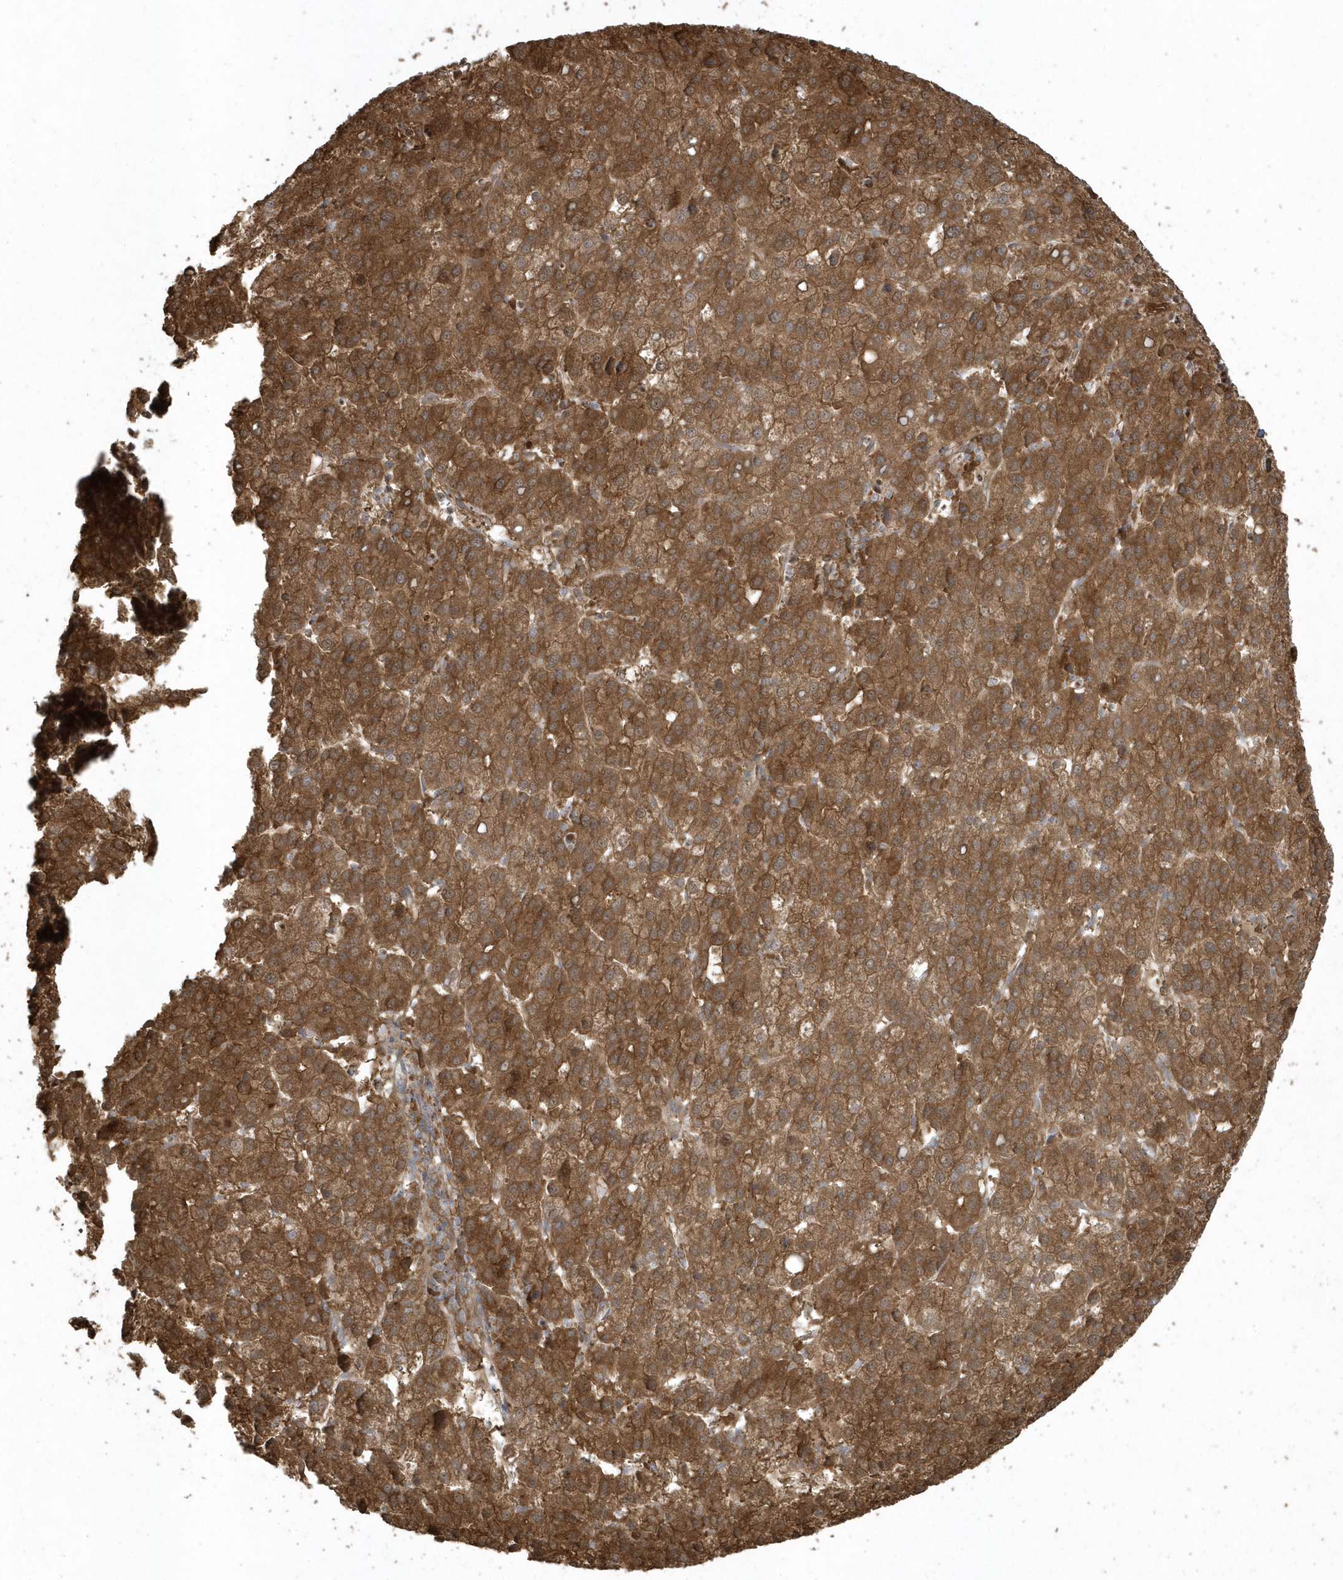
{"staining": {"intensity": "strong", "quantity": ">75%", "location": "cytoplasmic/membranous"}, "tissue": "liver cancer", "cell_type": "Tumor cells", "image_type": "cancer", "snomed": [{"axis": "morphology", "description": "Carcinoma, Hepatocellular, NOS"}, {"axis": "topography", "description": "Liver"}], "caption": "IHC staining of hepatocellular carcinoma (liver), which exhibits high levels of strong cytoplasmic/membranous positivity in approximately >75% of tumor cells indicating strong cytoplasmic/membranous protein expression. The staining was performed using DAB (3,3'-diaminobenzidine) (brown) for protein detection and nuclei were counterstained in hematoxylin (blue).", "gene": "HNMT", "patient": {"sex": "female", "age": 58}}